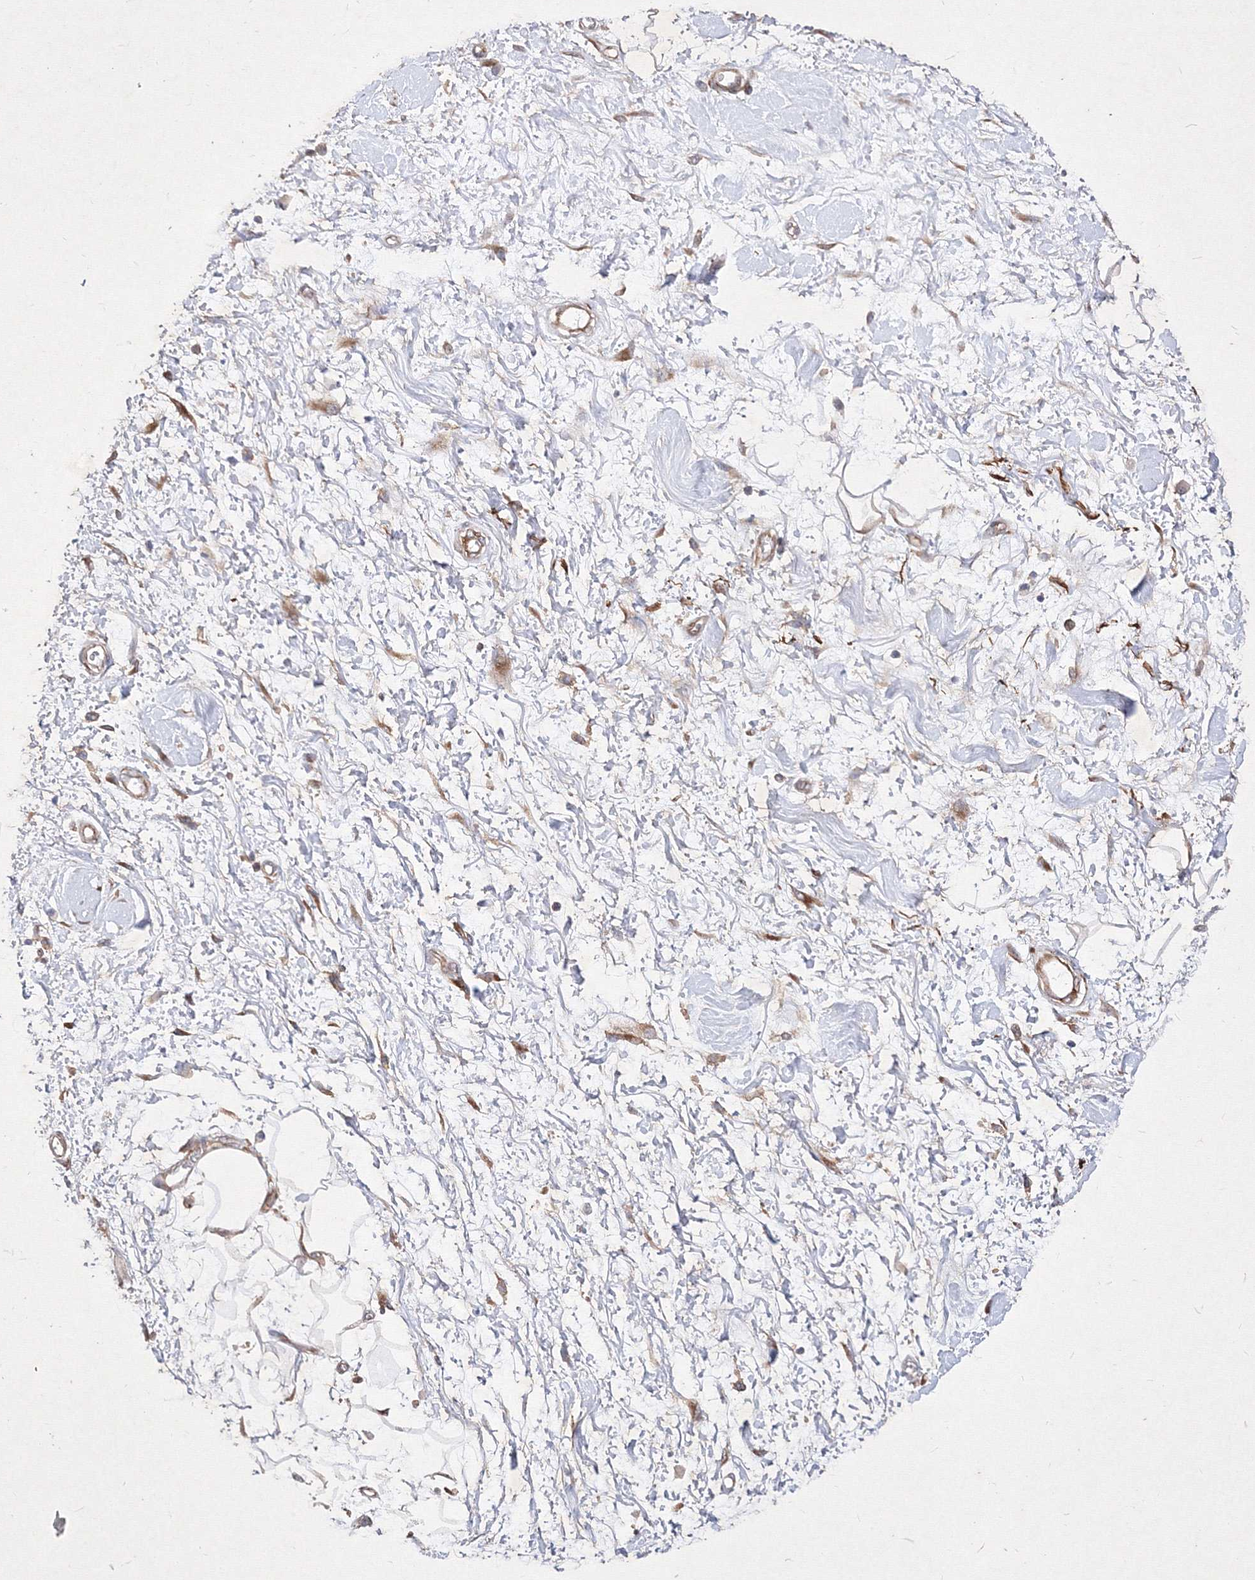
{"staining": {"intensity": "weak", "quantity": "25%-75%", "location": "cytoplasmic/membranous"}, "tissue": "adipose tissue", "cell_type": "Adipocytes", "image_type": "normal", "snomed": [{"axis": "morphology", "description": "Normal tissue, NOS"}, {"axis": "morphology", "description": "Adenocarcinoma, NOS"}, {"axis": "topography", "description": "Pancreas"}, {"axis": "topography", "description": "Peripheral nerve tissue"}], "caption": "The photomicrograph demonstrates immunohistochemical staining of normal adipose tissue. There is weak cytoplasmic/membranous positivity is appreciated in approximately 25%-75% of adipocytes. (DAB (3,3'-diaminobenzidine) = brown stain, brightfield microscopy at high magnification).", "gene": "SNX18", "patient": {"sex": "male", "age": 59}}